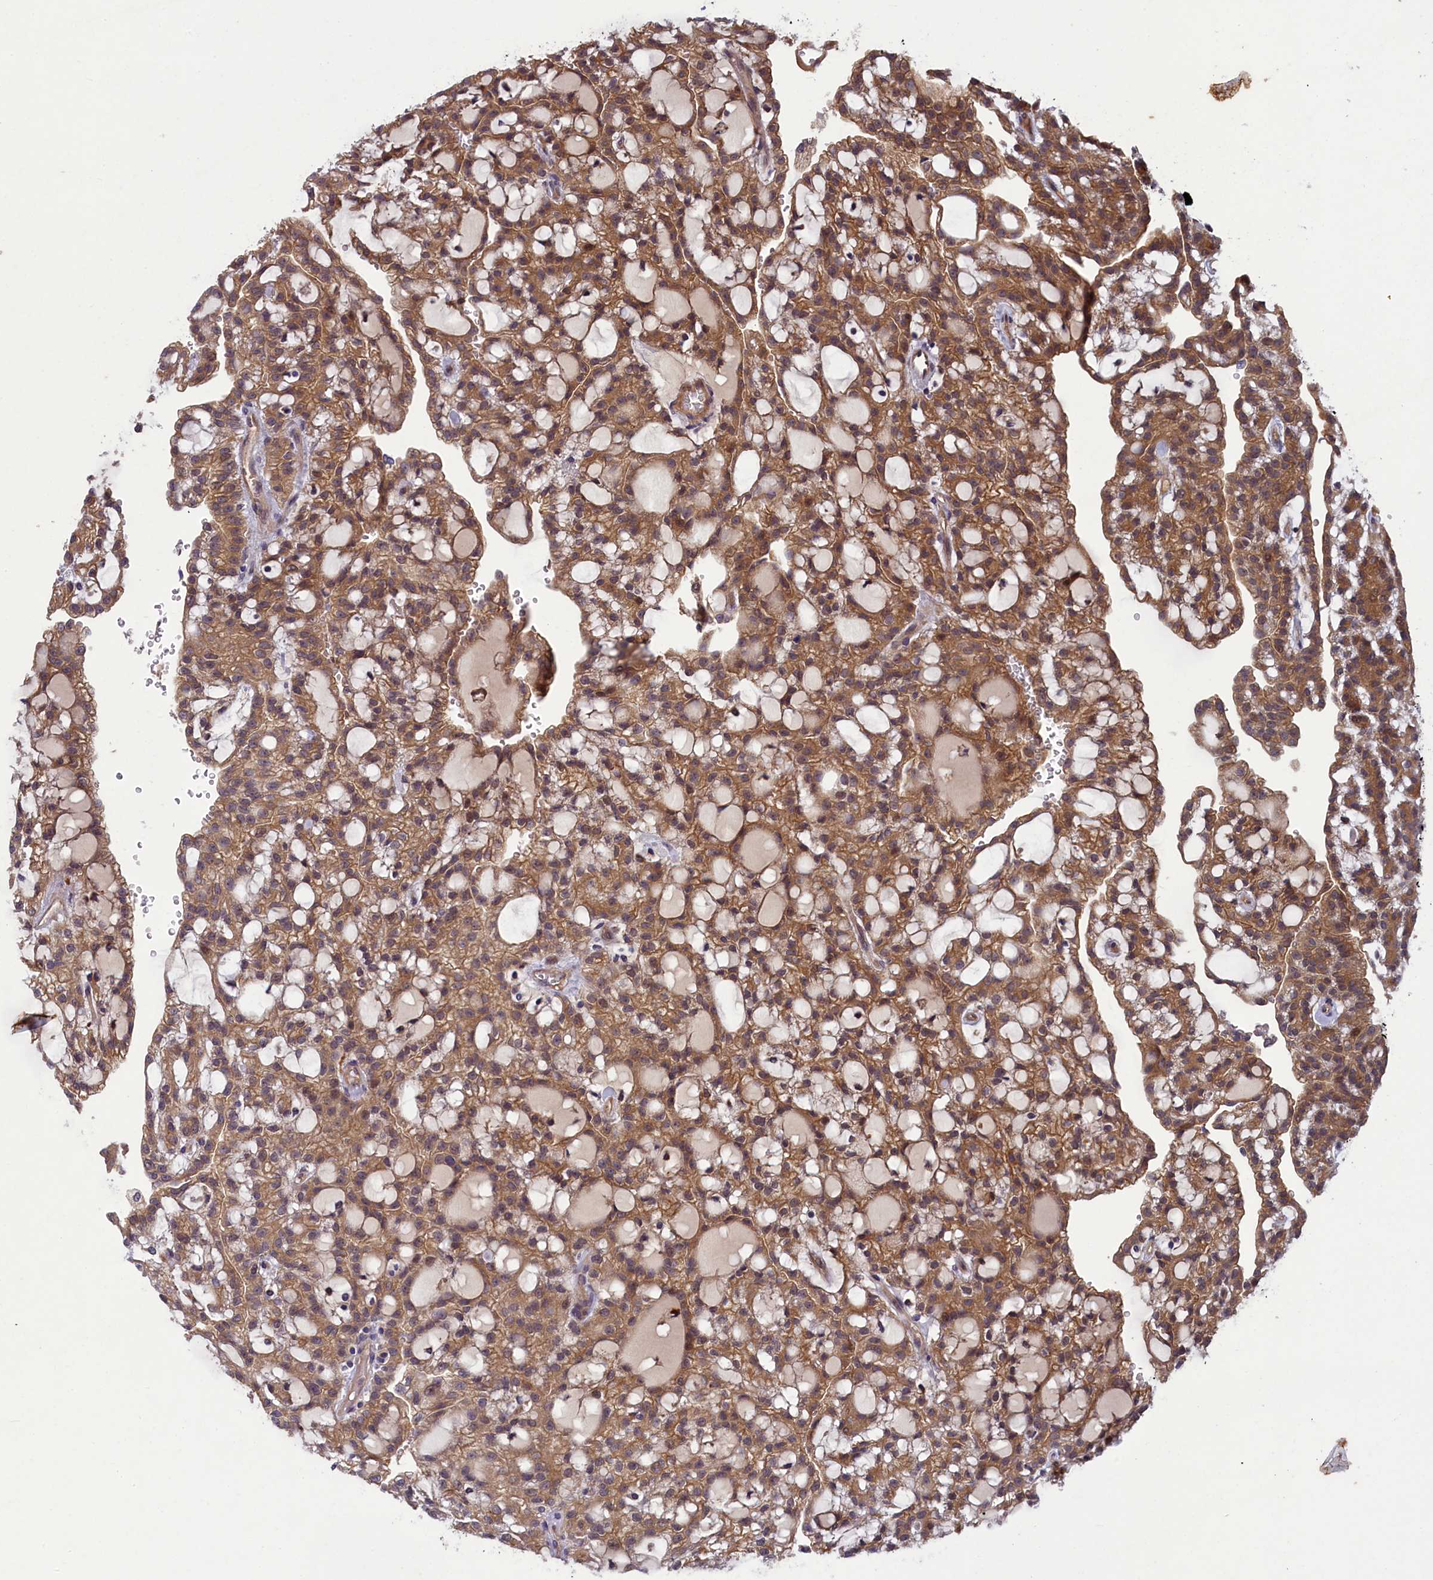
{"staining": {"intensity": "moderate", "quantity": ">75%", "location": "cytoplasmic/membranous"}, "tissue": "renal cancer", "cell_type": "Tumor cells", "image_type": "cancer", "snomed": [{"axis": "morphology", "description": "Adenocarcinoma, NOS"}, {"axis": "topography", "description": "Kidney"}], "caption": "A high-resolution image shows immunohistochemistry (IHC) staining of adenocarcinoma (renal), which displays moderate cytoplasmic/membranous positivity in approximately >75% of tumor cells. The staining was performed using DAB (3,3'-diaminobenzidine), with brown indicating positive protein expression. Nuclei are stained blue with hematoxylin.", "gene": "NUBP1", "patient": {"sex": "male", "age": 63}}